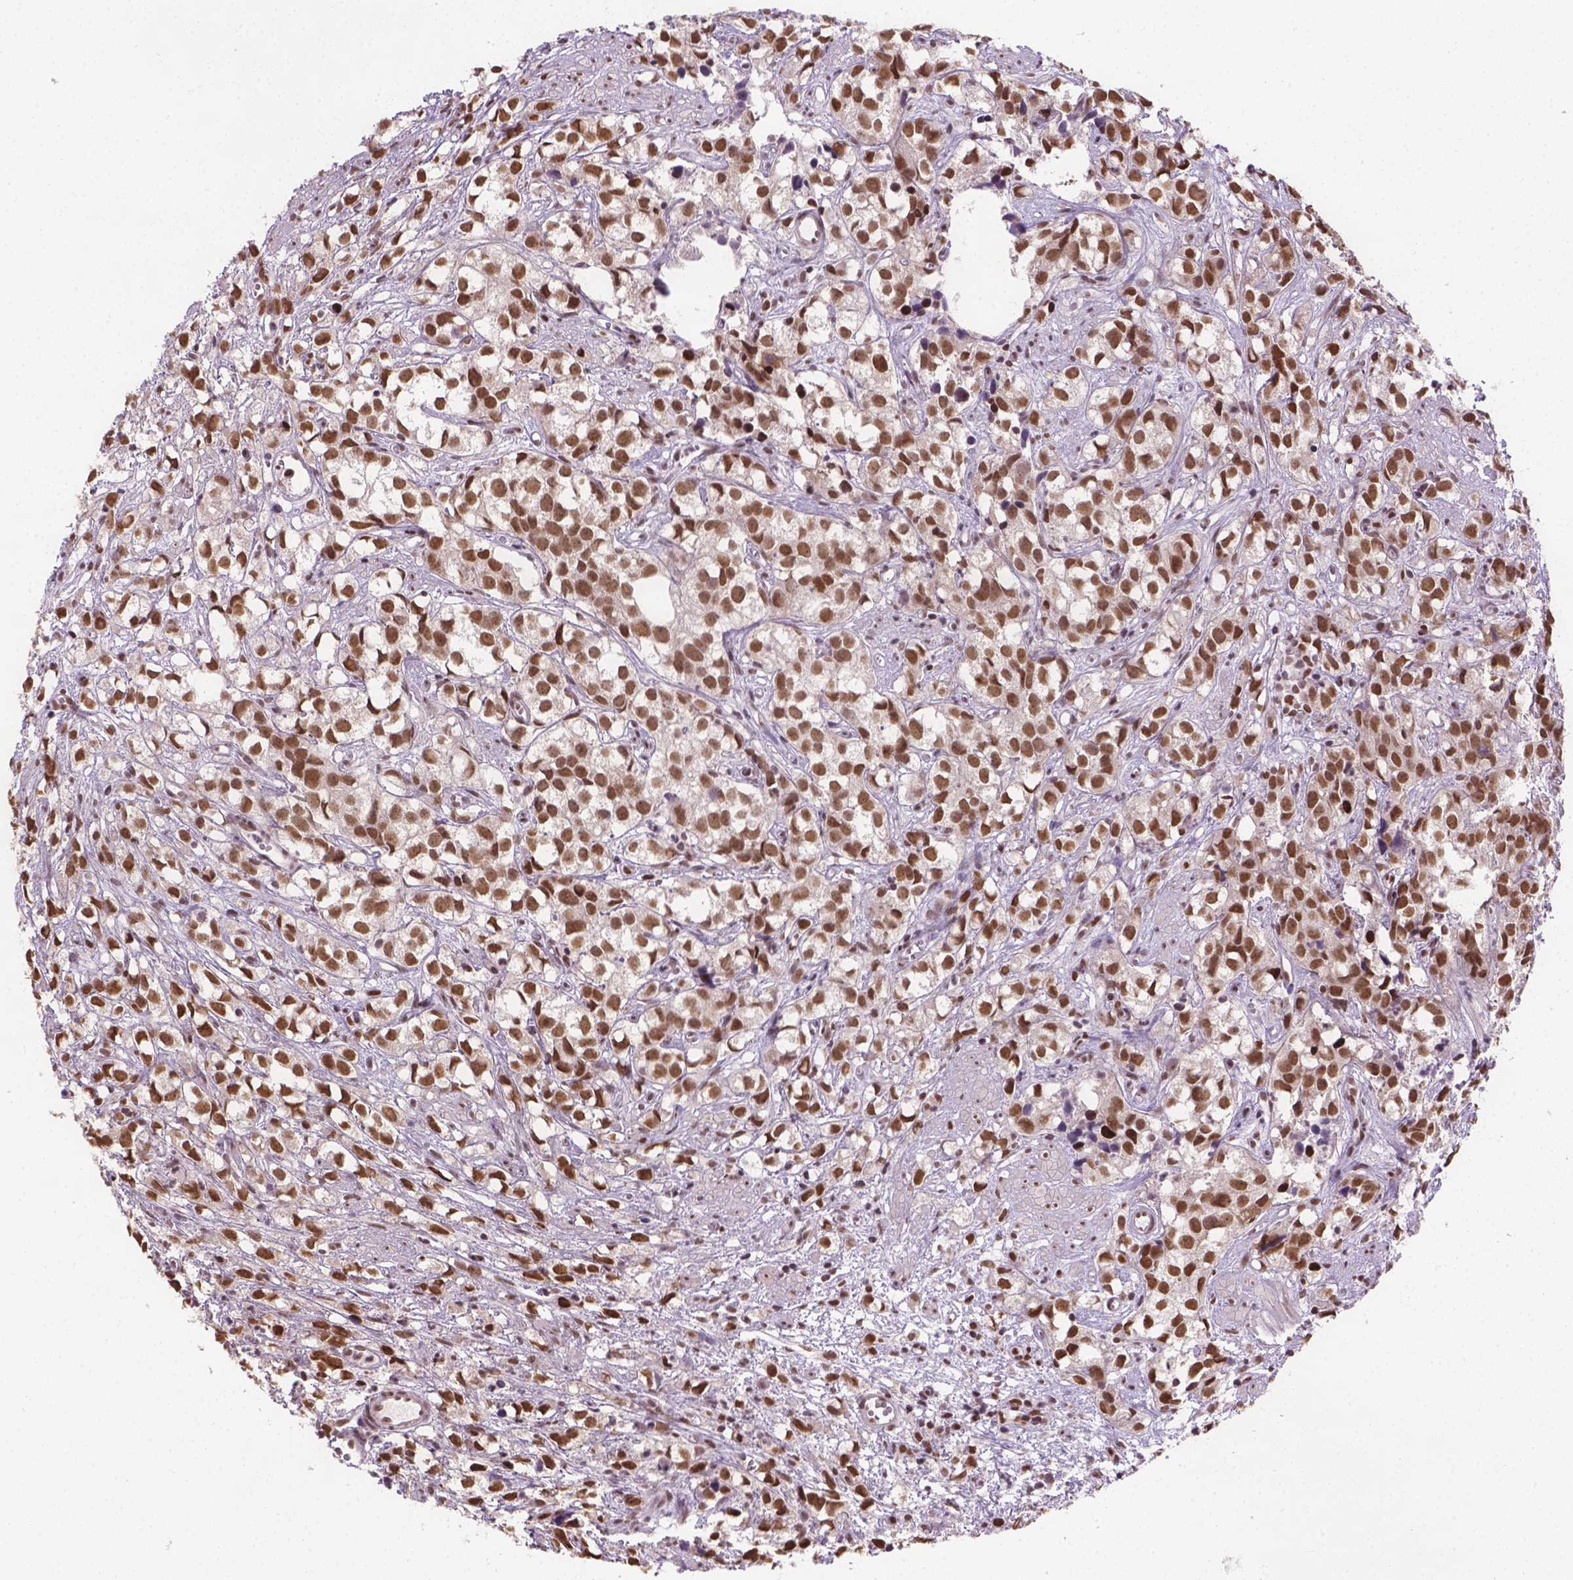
{"staining": {"intensity": "moderate", "quantity": ">75%", "location": "nuclear"}, "tissue": "prostate cancer", "cell_type": "Tumor cells", "image_type": "cancer", "snomed": [{"axis": "morphology", "description": "Adenocarcinoma, High grade"}, {"axis": "topography", "description": "Prostate"}], "caption": "Adenocarcinoma (high-grade) (prostate) stained for a protein shows moderate nuclear positivity in tumor cells.", "gene": "FANCE", "patient": {"sex": "male", "age": 68}}